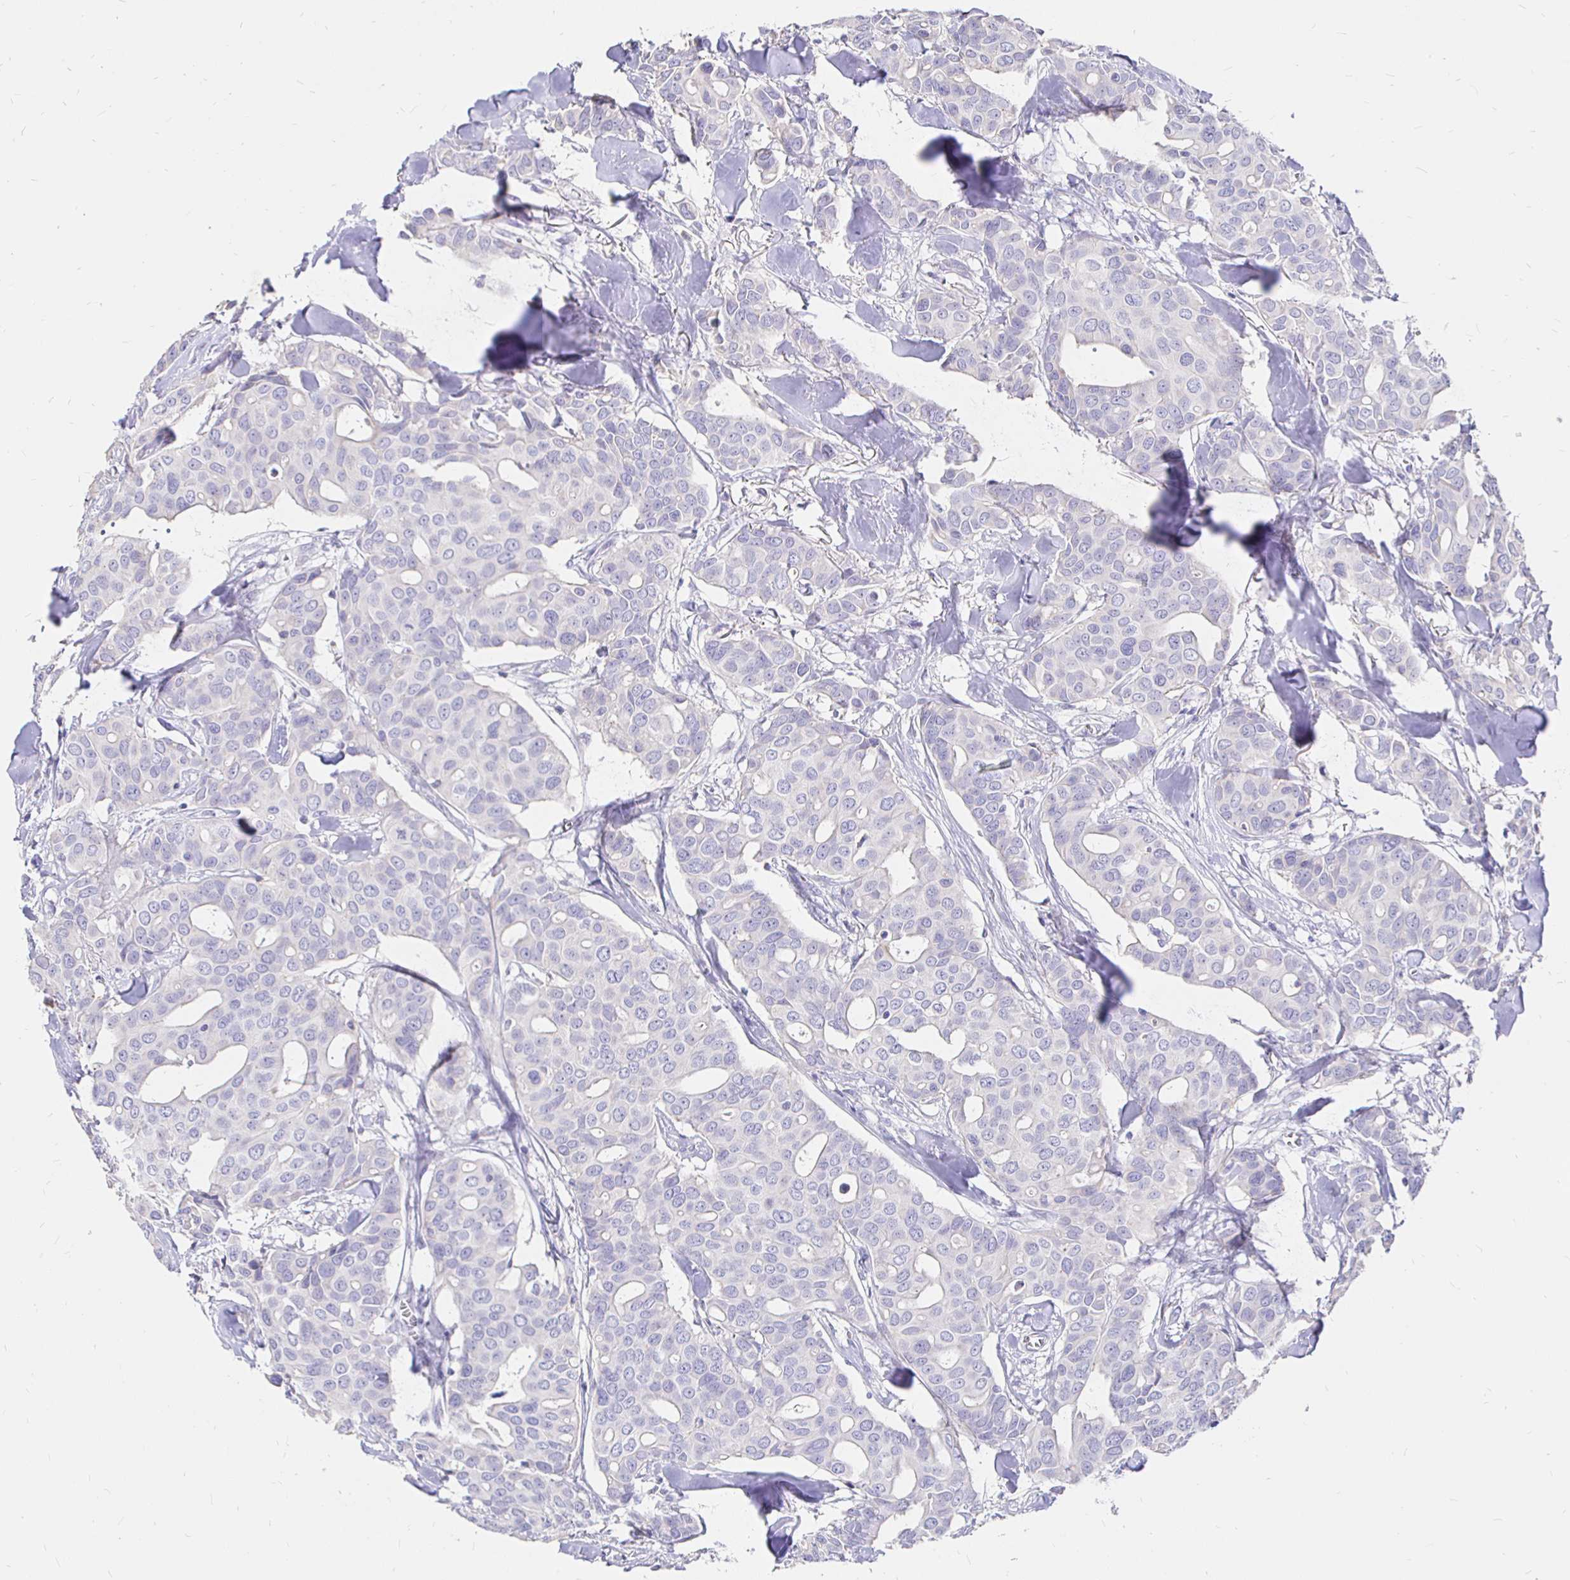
{"staining": {"intensity": "negative", "quantity": "none", "location": "none"}, "tissue": "breast cancer", "cell_type": "Tumor cells", "image_type": "cancer", "snomed": [{"axis": "morphology", "description": "Duct carcinoma"}, {"axis": "topography", "description": "Breast"}], "caption": "High power microscopy histopathology image of an immunohistochemistry (IHC) micrograph of intraductal carcinoma (breast), revealing no significant expression in tumor cells. The staining was performed using DAB (3,3'-diaminobenzidine) to visualize the protein expression in brown, while the nuclei were stained in blue with hematoxylin (Magnification: 20x).", "gene": "NECAB1", "patient": {"sex": "female", "age": 54}}